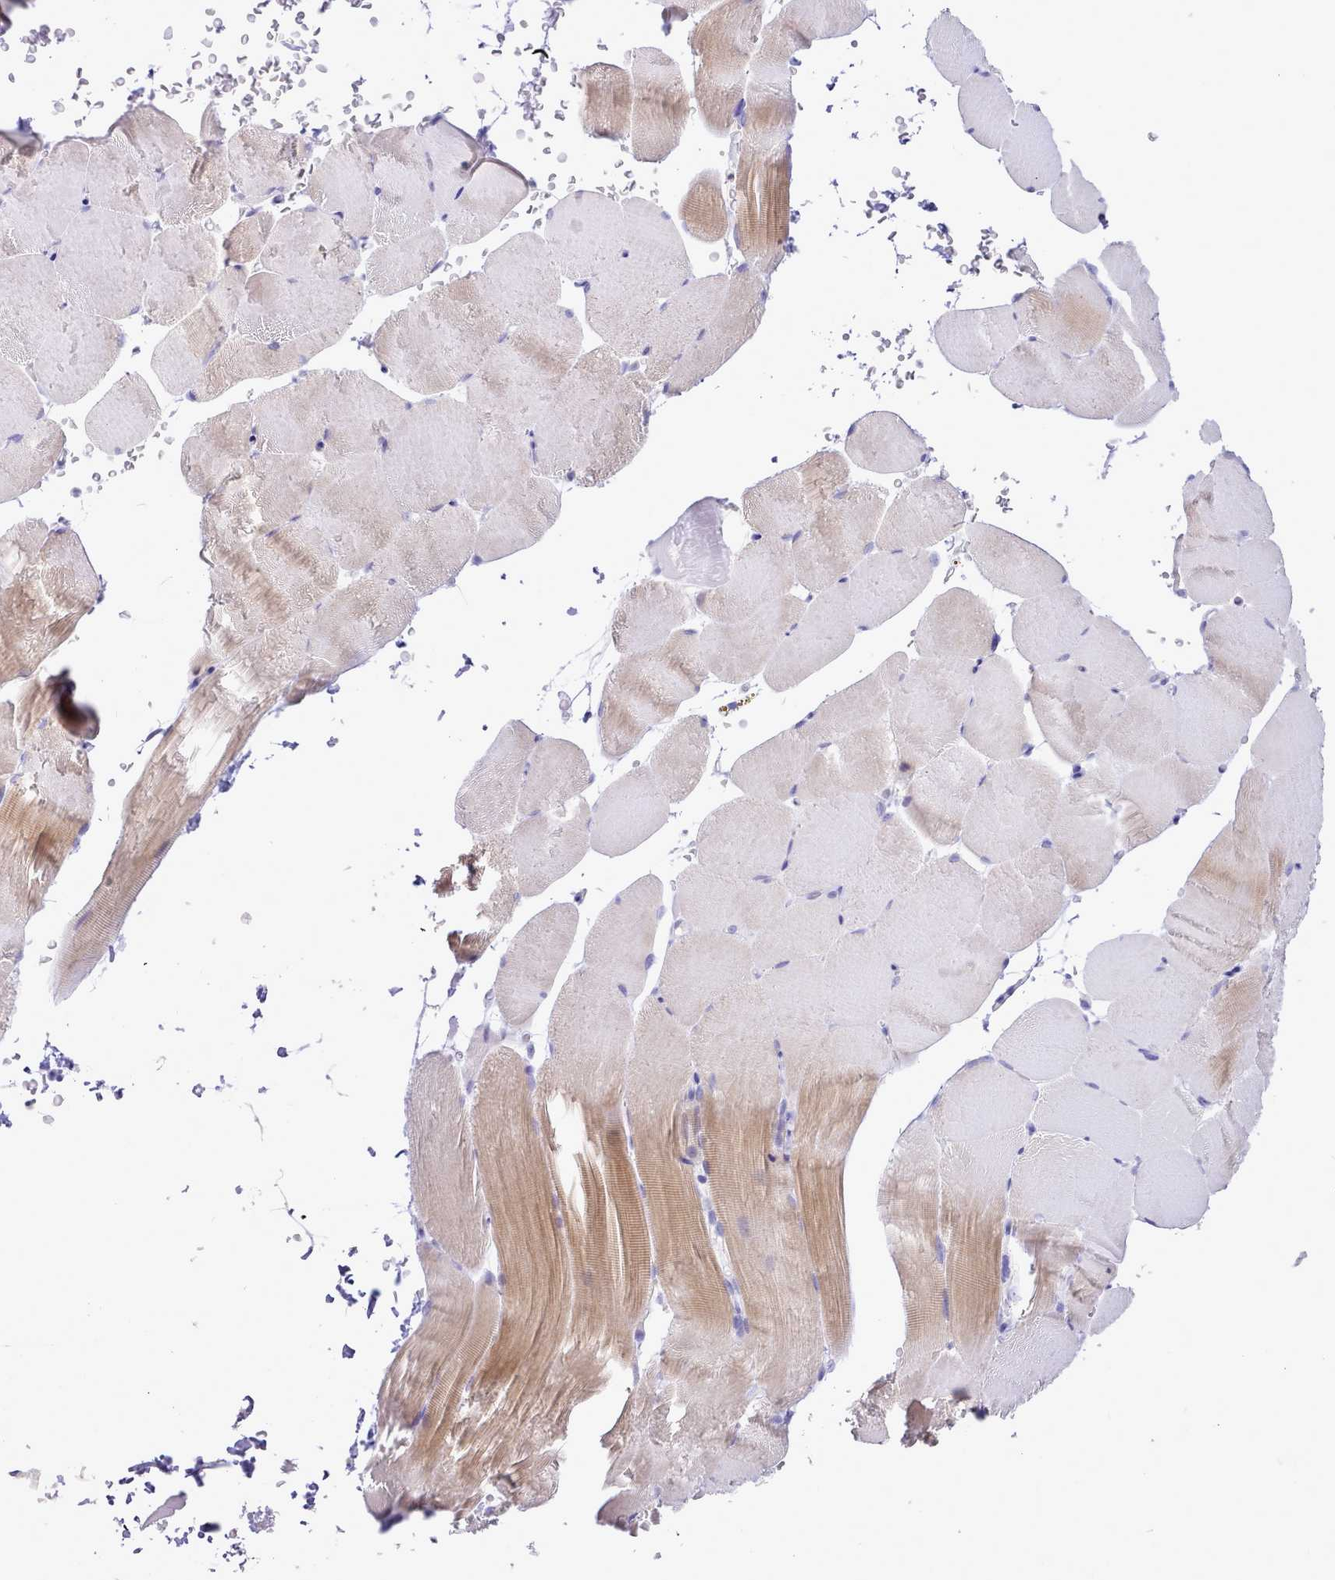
{"staining": {"intensity": "moderate", "quantity": "<25%", "location": "cytoplasmic/membranous"}, "tissue": "skeletal muscle", "cell_type": "Myocytes", "image_type": "normal", "snomed": [{"axis": "morphology", "description": "Normal tissue, NOS"}, {"axis": "topography", "description": "Skeletal muscle"}, {"axis": "topography", "description": "Parathyroid gland"}], "caption": "IHC (DAB (3,3'-diaminobenzidine)) staining of unremarkable skeletal muscle exhibits moderate cytoplasmic/membranous protein staining in approximately <25% of myocytes. (brown staining indicates protein expression, while blue staining denotes nuclei).", "gene": "LRRC37A2", "patient": {"sex": "female", "age": 37}}